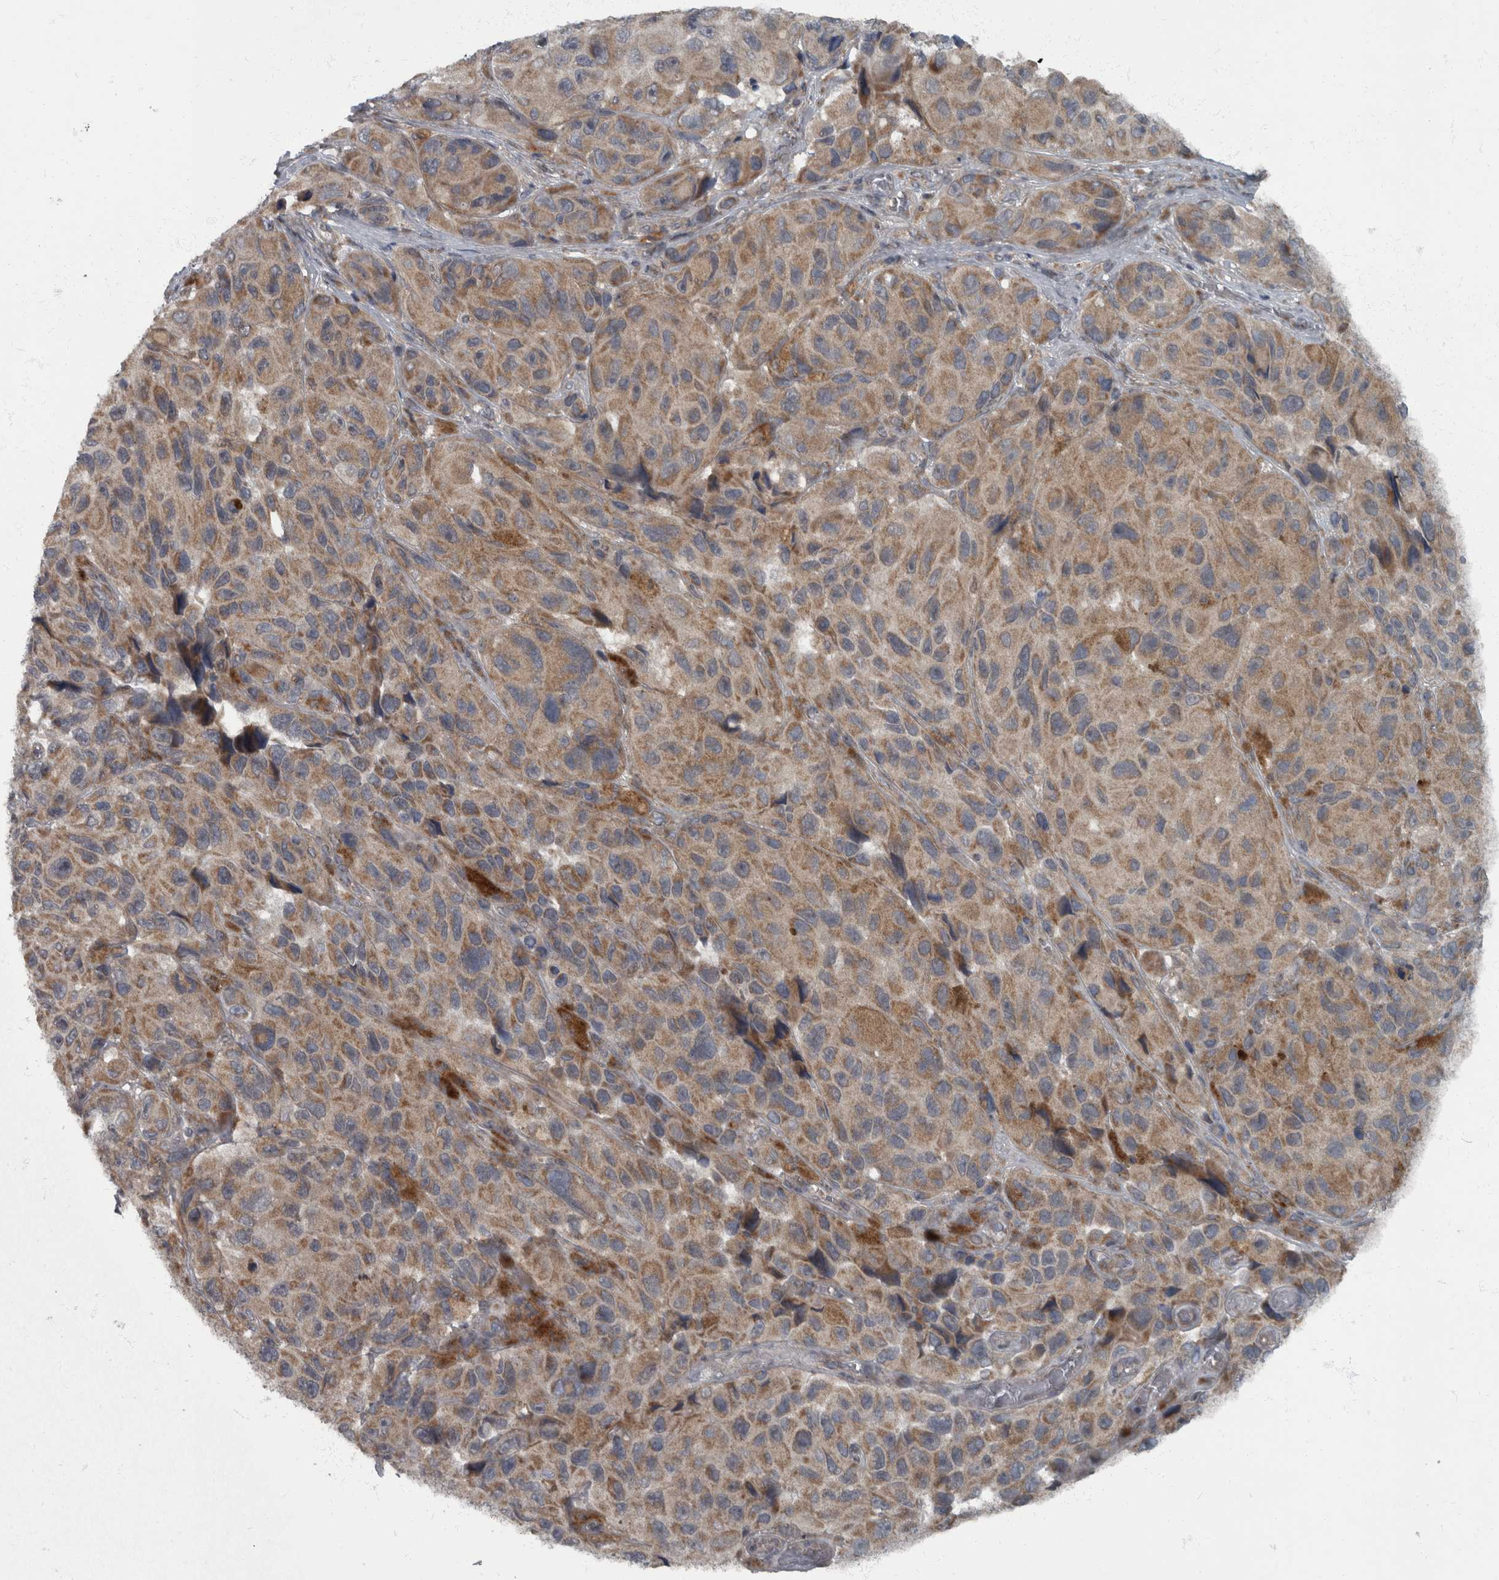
{"staining": {"intensity": "moderate", "quantity": ">75%", "location": "cytoplasmic/membranous"}, "tissue": "melanoma", "cell_type": "Tumor cells", "image_type": "cancer", "snomed": [{"axis": "morphology", "description": "Malignant melanoma, NOS"}, {"axis": "topography", "description": "Skin"}], "caption": "This micrograph exhibits malignant melanoma stained with immunohistochemistry to label a protein in brown. The cytoplasmic/membranous of tumor cells show moderate positivity for the protein. Nuclei are counter-stained blue.", "gene": "RABGGTB", "patient": {"sex": "female", "age": 73}}